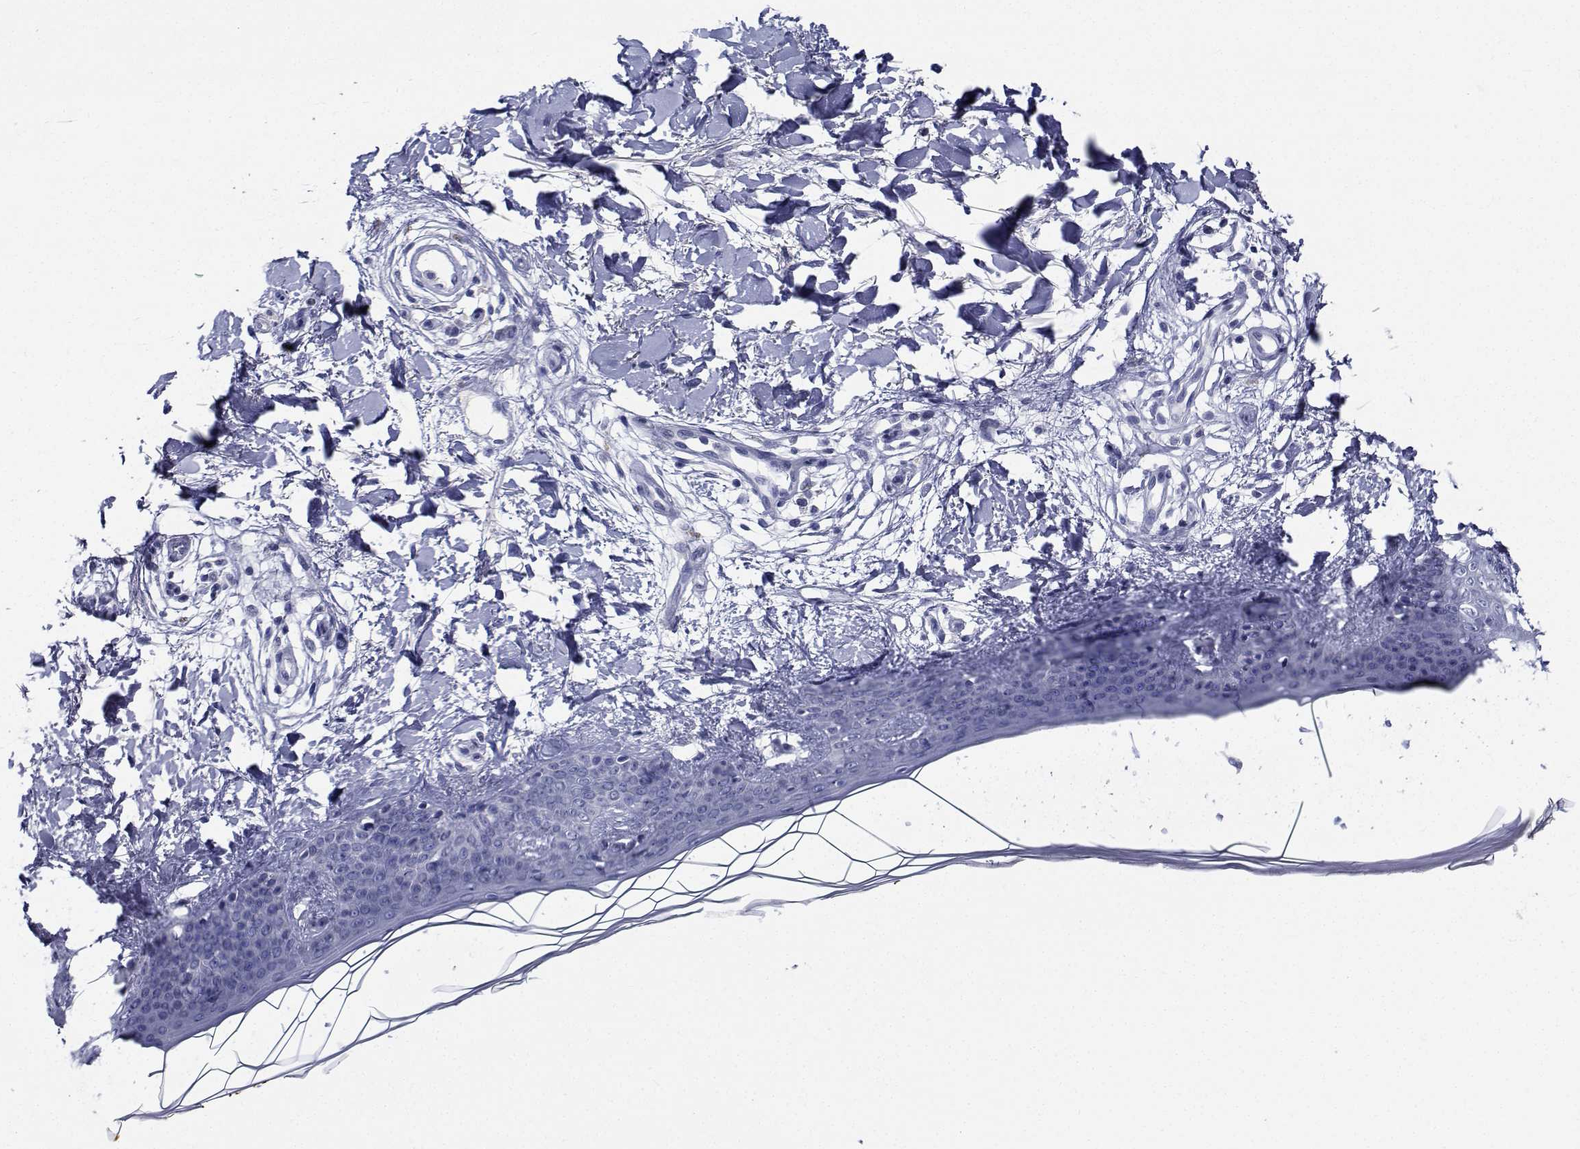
{"staining": {"intensity": "negative", "quantity": "none", "location": "none"}, "tissue": "skin", "cell_type": "Fibroblasts", "image_type": "normal", "snomed": [{"axis": "morphology", "description": "Normal tissue, NOS"}, {"axis": "topography", "description": "Skin"}], "caption": "Immunohistochemistry micrograph of benign skin stained for a protein (brown), which shows no expression in fibroblasts.", "gene": "PLXNA4", "patient": {"sex": "female", "age": 34}}